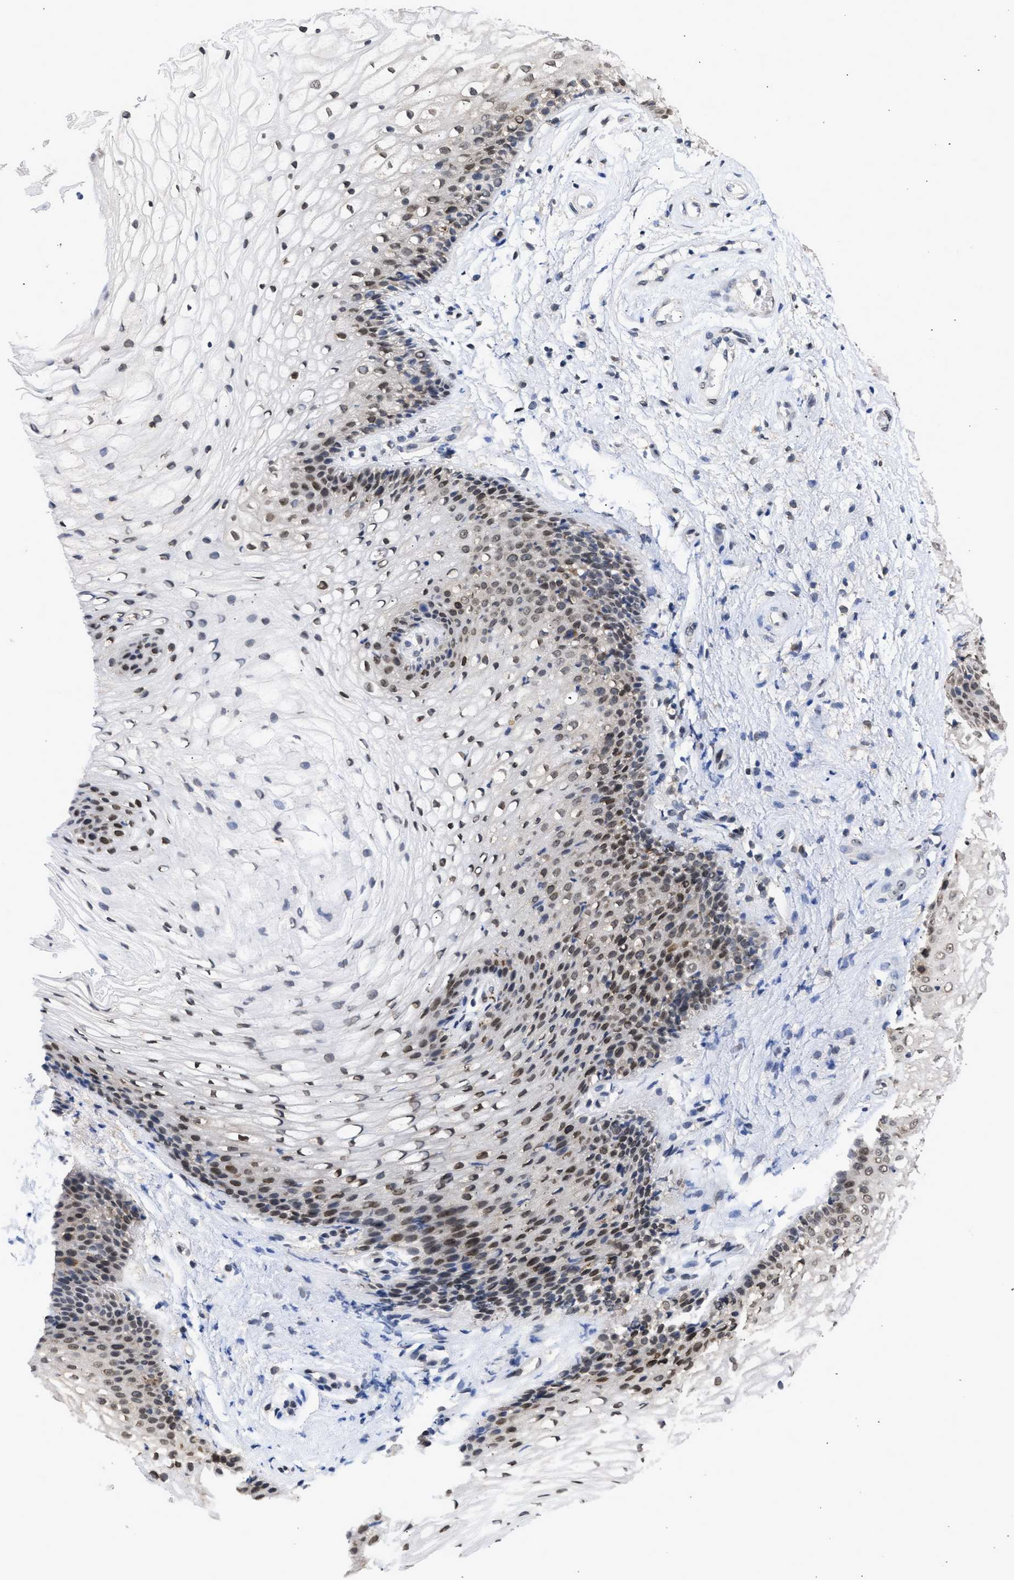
{"staining": {"intensity": "weak", "quantity": ">75%", "location": "nuclear"}, "tissue": "vagina", "cell_type": "Squamous epithelial cells", "image_type": "normal", "snomed": [{"axis": "morphology", "description": "Normal tissue, NOS"}, {"axis": "topography", "description": "Vagina"}], "caption": "Normal vagina exhibits weak nuclear staining in about >75% of squamous epithelial cells, visualized by immunohistochemistry. (Brightfield microscopy of DAB IHC at high magnification).", "gene": "NUP35", "patient": {"sex": "female", "age": 34}}